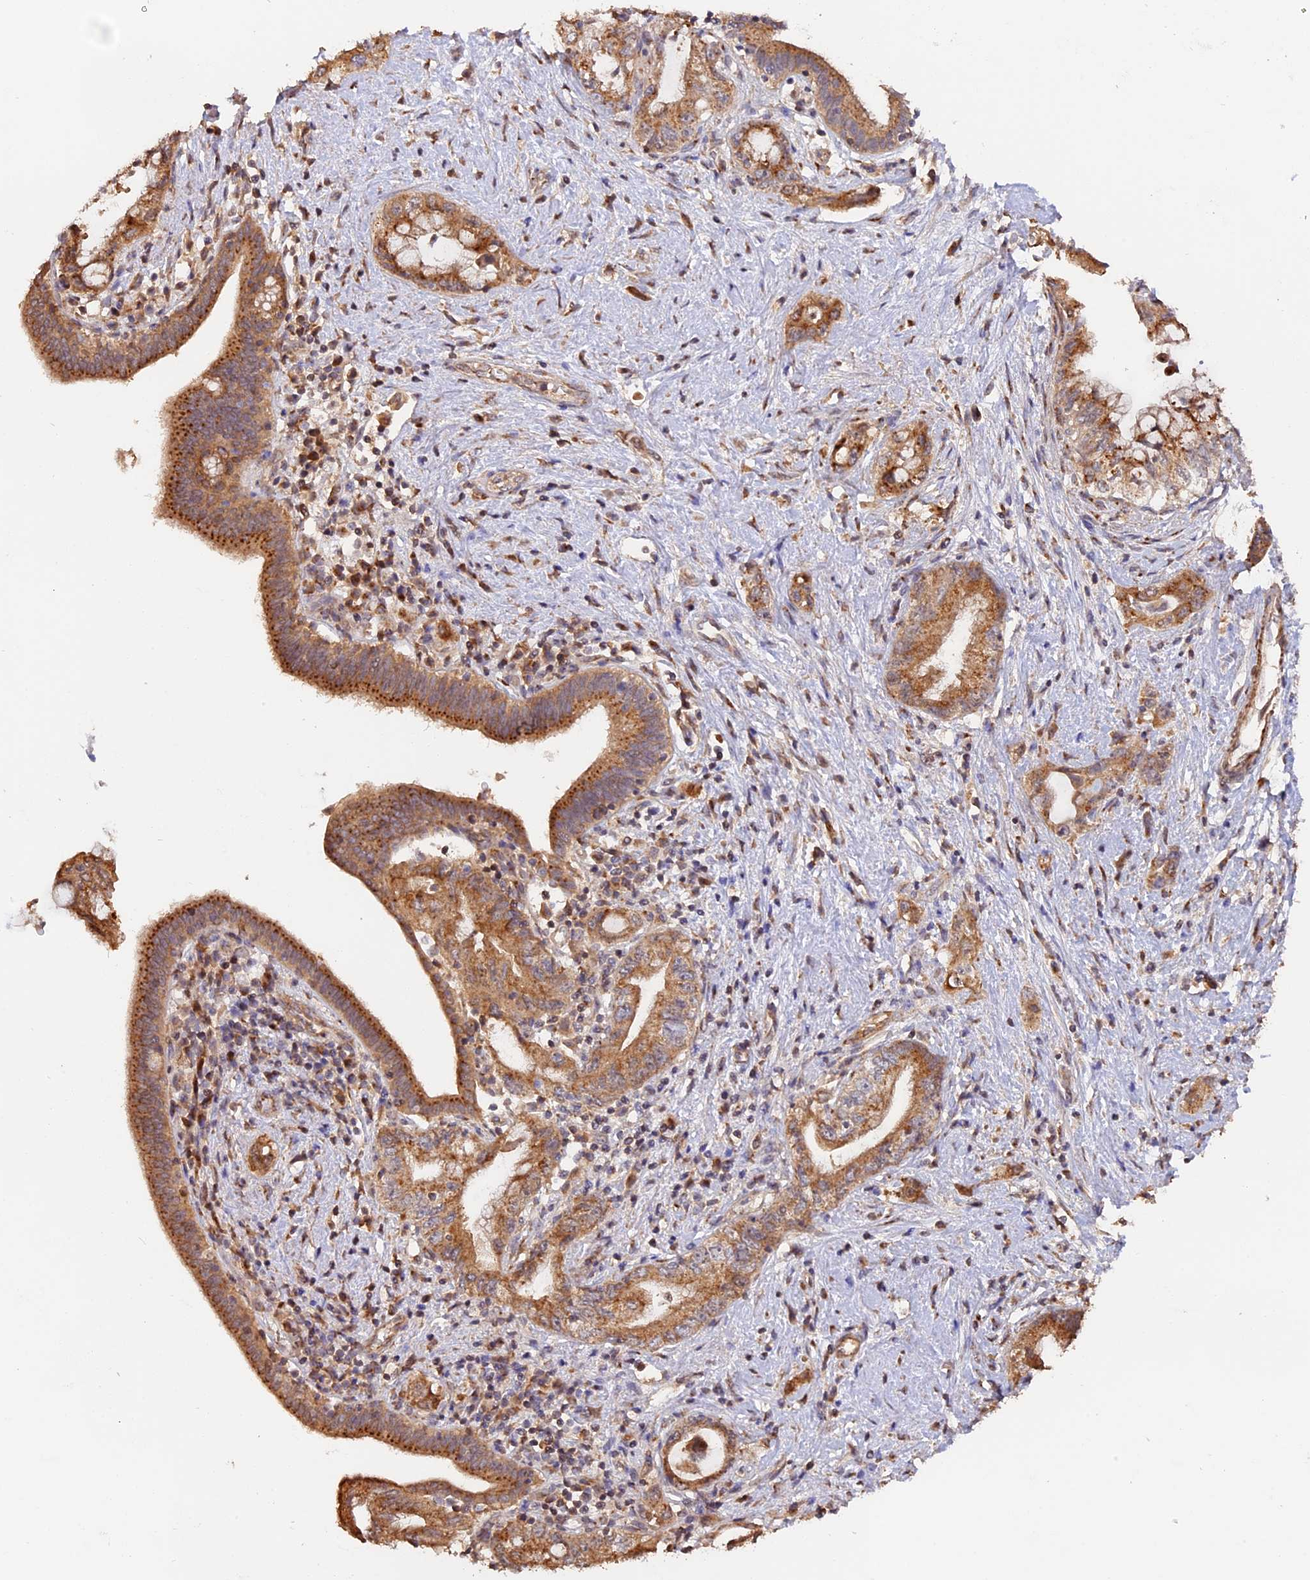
{"staining": {"intensity": "moderate", "quantity": ">75%", "location": "cytoplasmic/membranous"}, "tissue": "pancreatic cancer", "cell_type": "Tumor cells", "image_type": "cancer", "snomed": [{"axis": "morphology", "description": "Adenocarcinoma, NOS"}, {"axis": "topography", "description": "Pancreas"}], "caption": "The immunohistochemical stain shows moderate cytoplasmic/membranous staining in tumor cells of adenocarcinoma (pancreatic) tissue.", "gene": "TANGO6", "patient": {"sex": "female", "age": 73}}